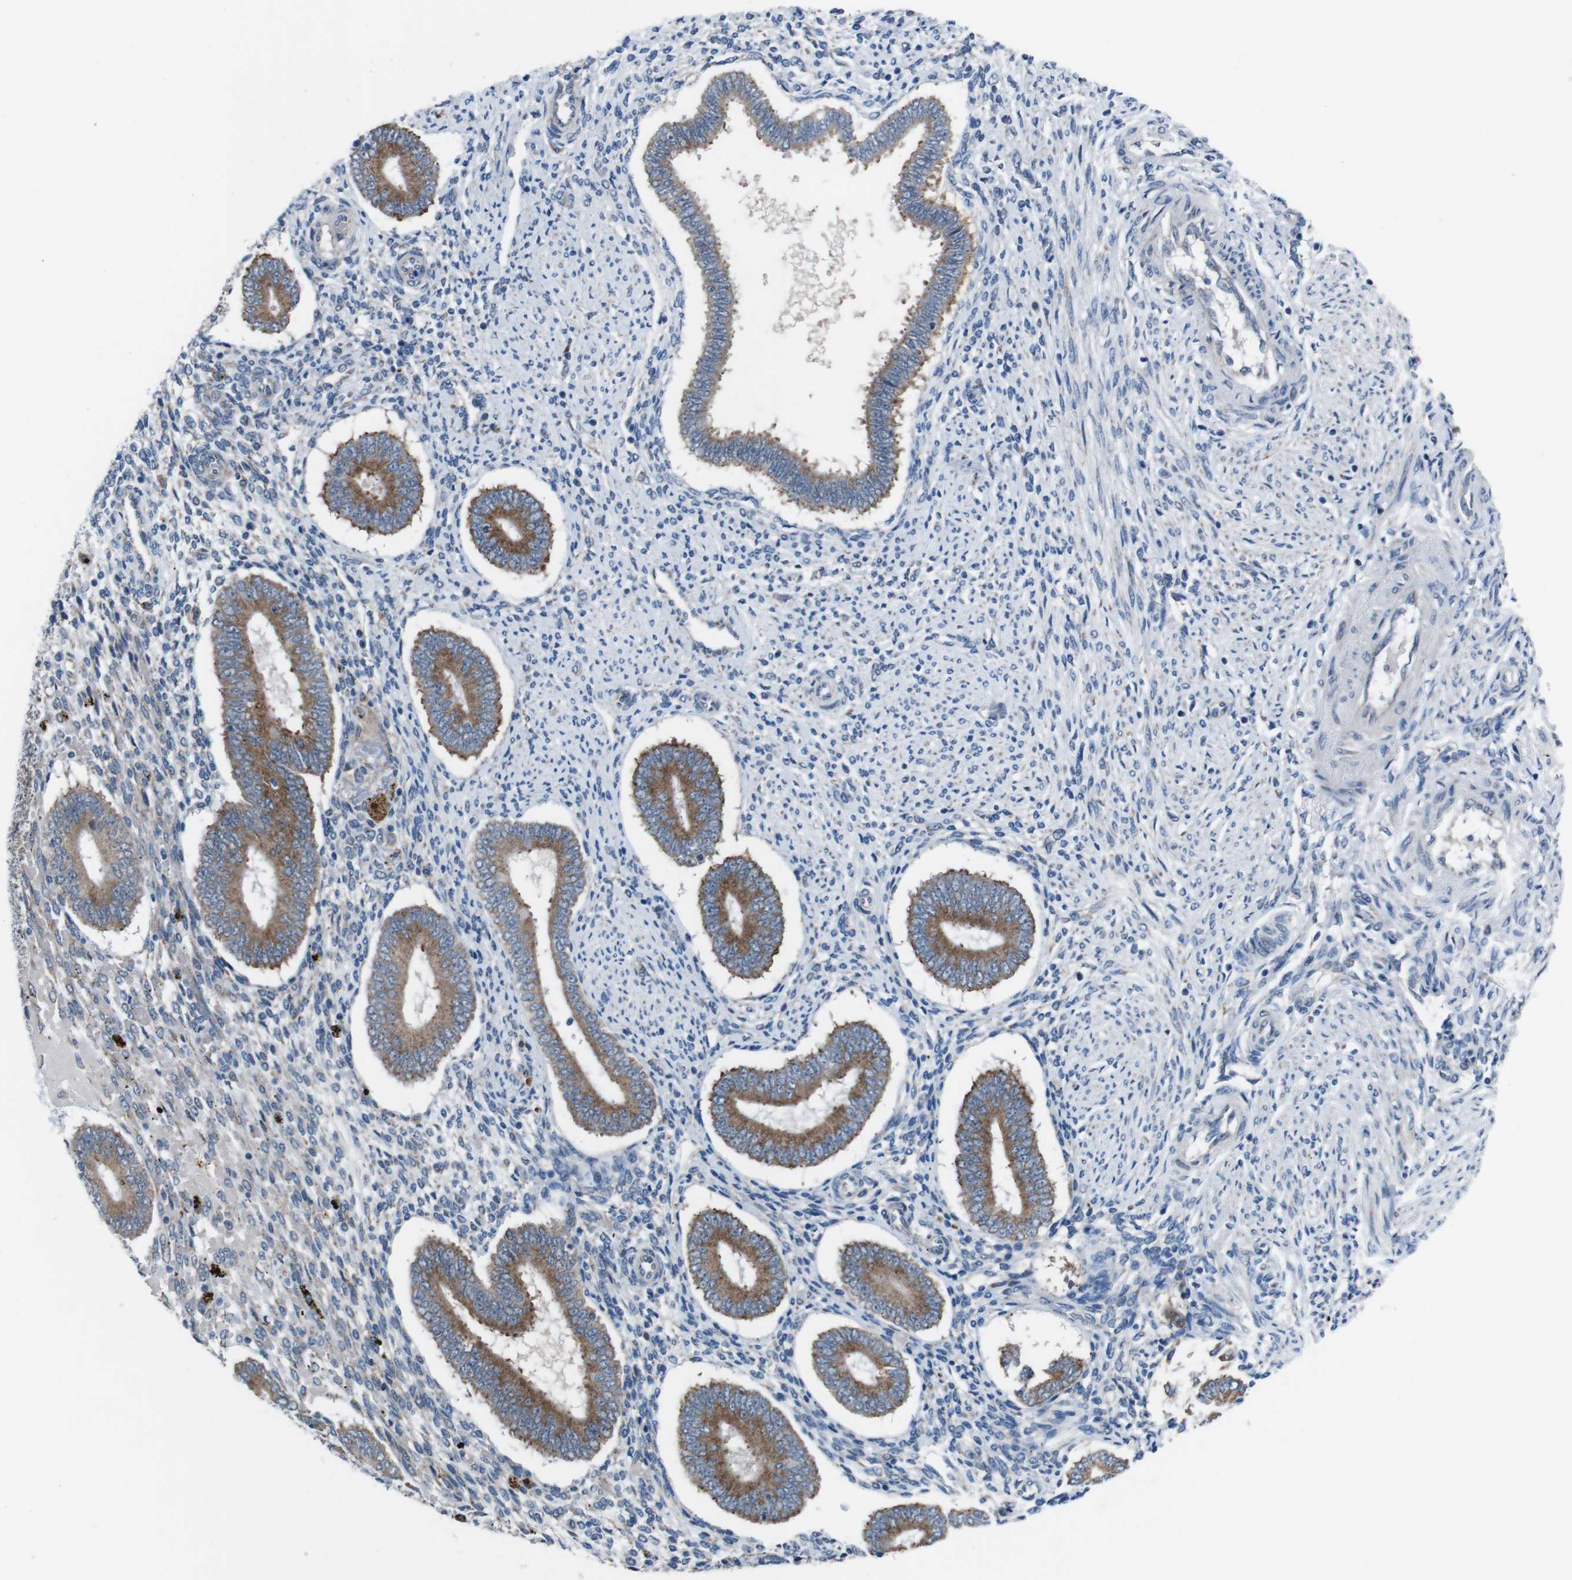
{"staining": {"intensity": "moderate", "quantity": "<25%", "location": "cytoplasmic/membranous"}, "tissue": "endometrium", "cell_type": "Cells in endometrial stroma", "image_type": "normal", "snomed": [{"axis": "morphology", "description": "Normal tissue, NOS"}, {"axis": "topography", "description": "Endometrium"}], "caption": "A high-resolution image shows immunohistochemistry (IHC) staining of benign endometrium, which exhibits moderate cytoplasmic/membranous expression in approximately <25% of cells in endometrial stroma. (Stains: DAB (3,3'-diaminobenzidine) in brown, nuclei in blue, Microscopy: brightfield microscopy at high magnification).", "gene": "CDH22", "patient": {"sex": "female", "age": 42}}